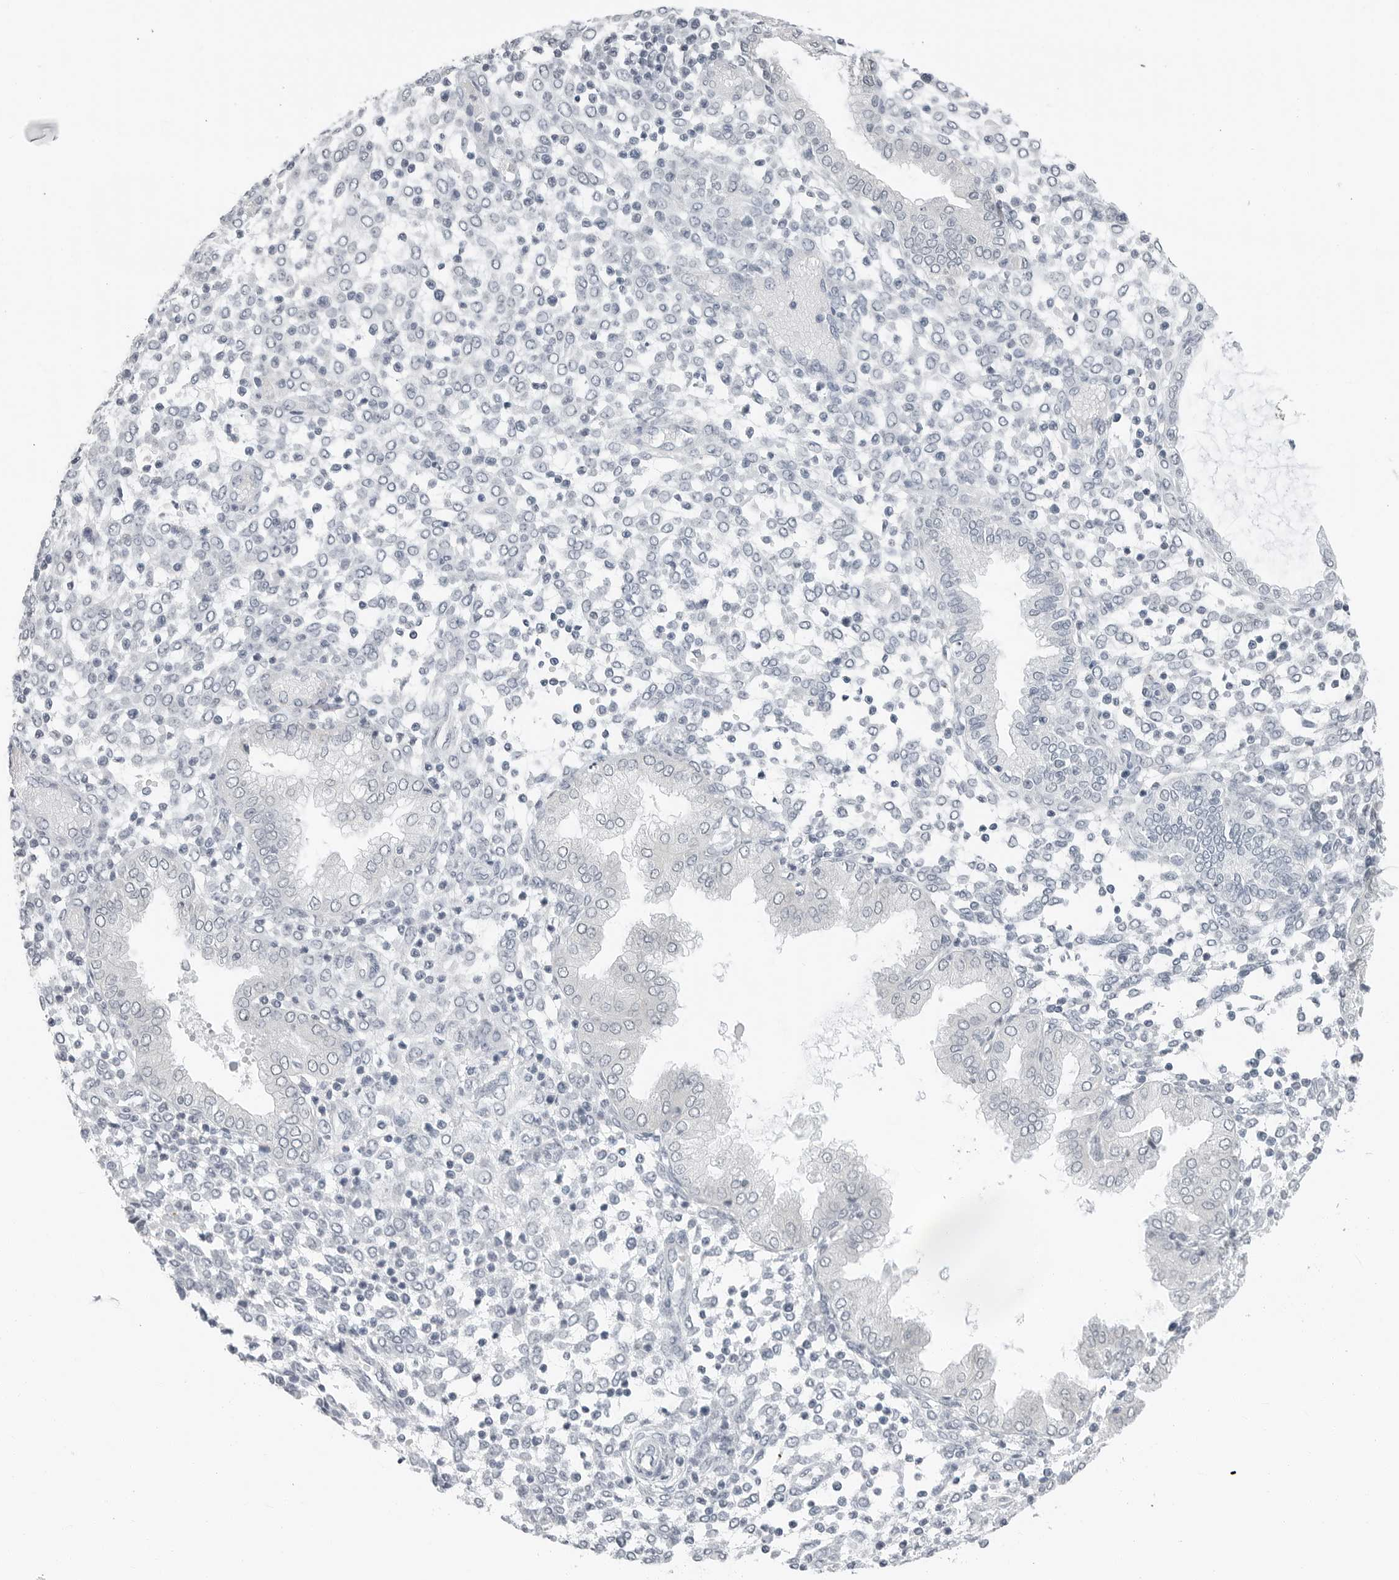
{"staining": {"intensity": "negative", "quantity": "none", "location": "none"}, "tissue": "endometrium", "cell_type": "Cells in endometrial stroma", "image_type": "normal", "snomed": [{"axis": "morphology", "description": "Normal tissue, NOS"}, {"axis": "topography", "description": "Endometrium"}], "caption": "Immunohistochemical staining of unremarkable human endometrium demonstrates no significant positivity in cells in endometrial stroma. (DAB (3,3'-diaminobenzidine) immunohistochemistry (IHC) with hematoxylin counter stain).", "gene": "XIRP1", "patient": {"sex": "female", "age": 53}}